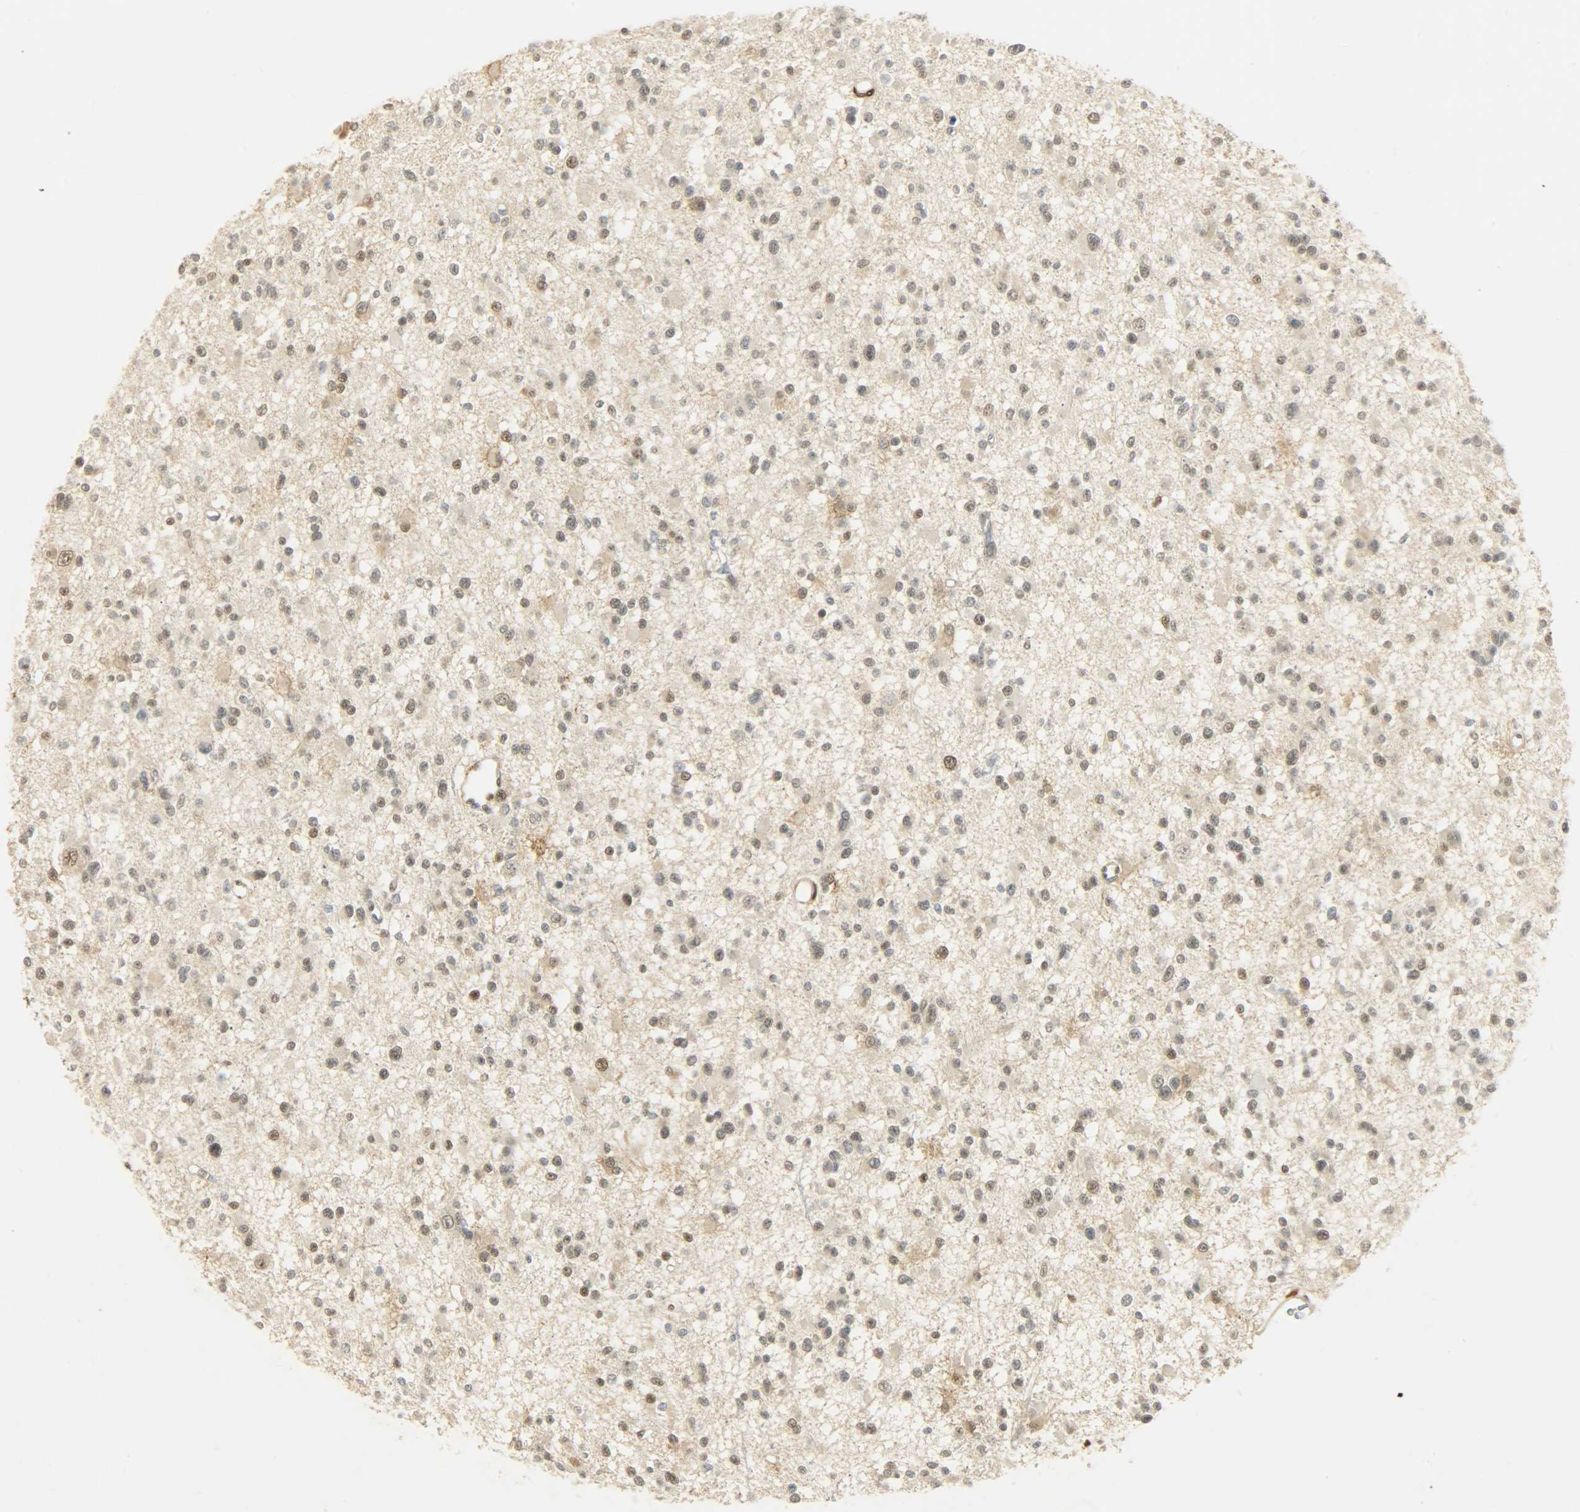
{"staining": {"intensity": "weak", "quantity": ">75%", "location": "nuclear"}, "tissue": "glioma", "cell_type": "Tumor cells", "image_type": "cancer", "snomed": [{"axis": "morphology", "description": "Glioma, malignant, Low grade"}, {"axis": "topography", "description": "Brain"}], "caption": "DAB immunohistochemical staining of glioma exhibits weak nuclear protein positivity in approximately >75% of tumor cells.", "gene": "NGFR", "patient": {"sex": "female", "age": 22}}